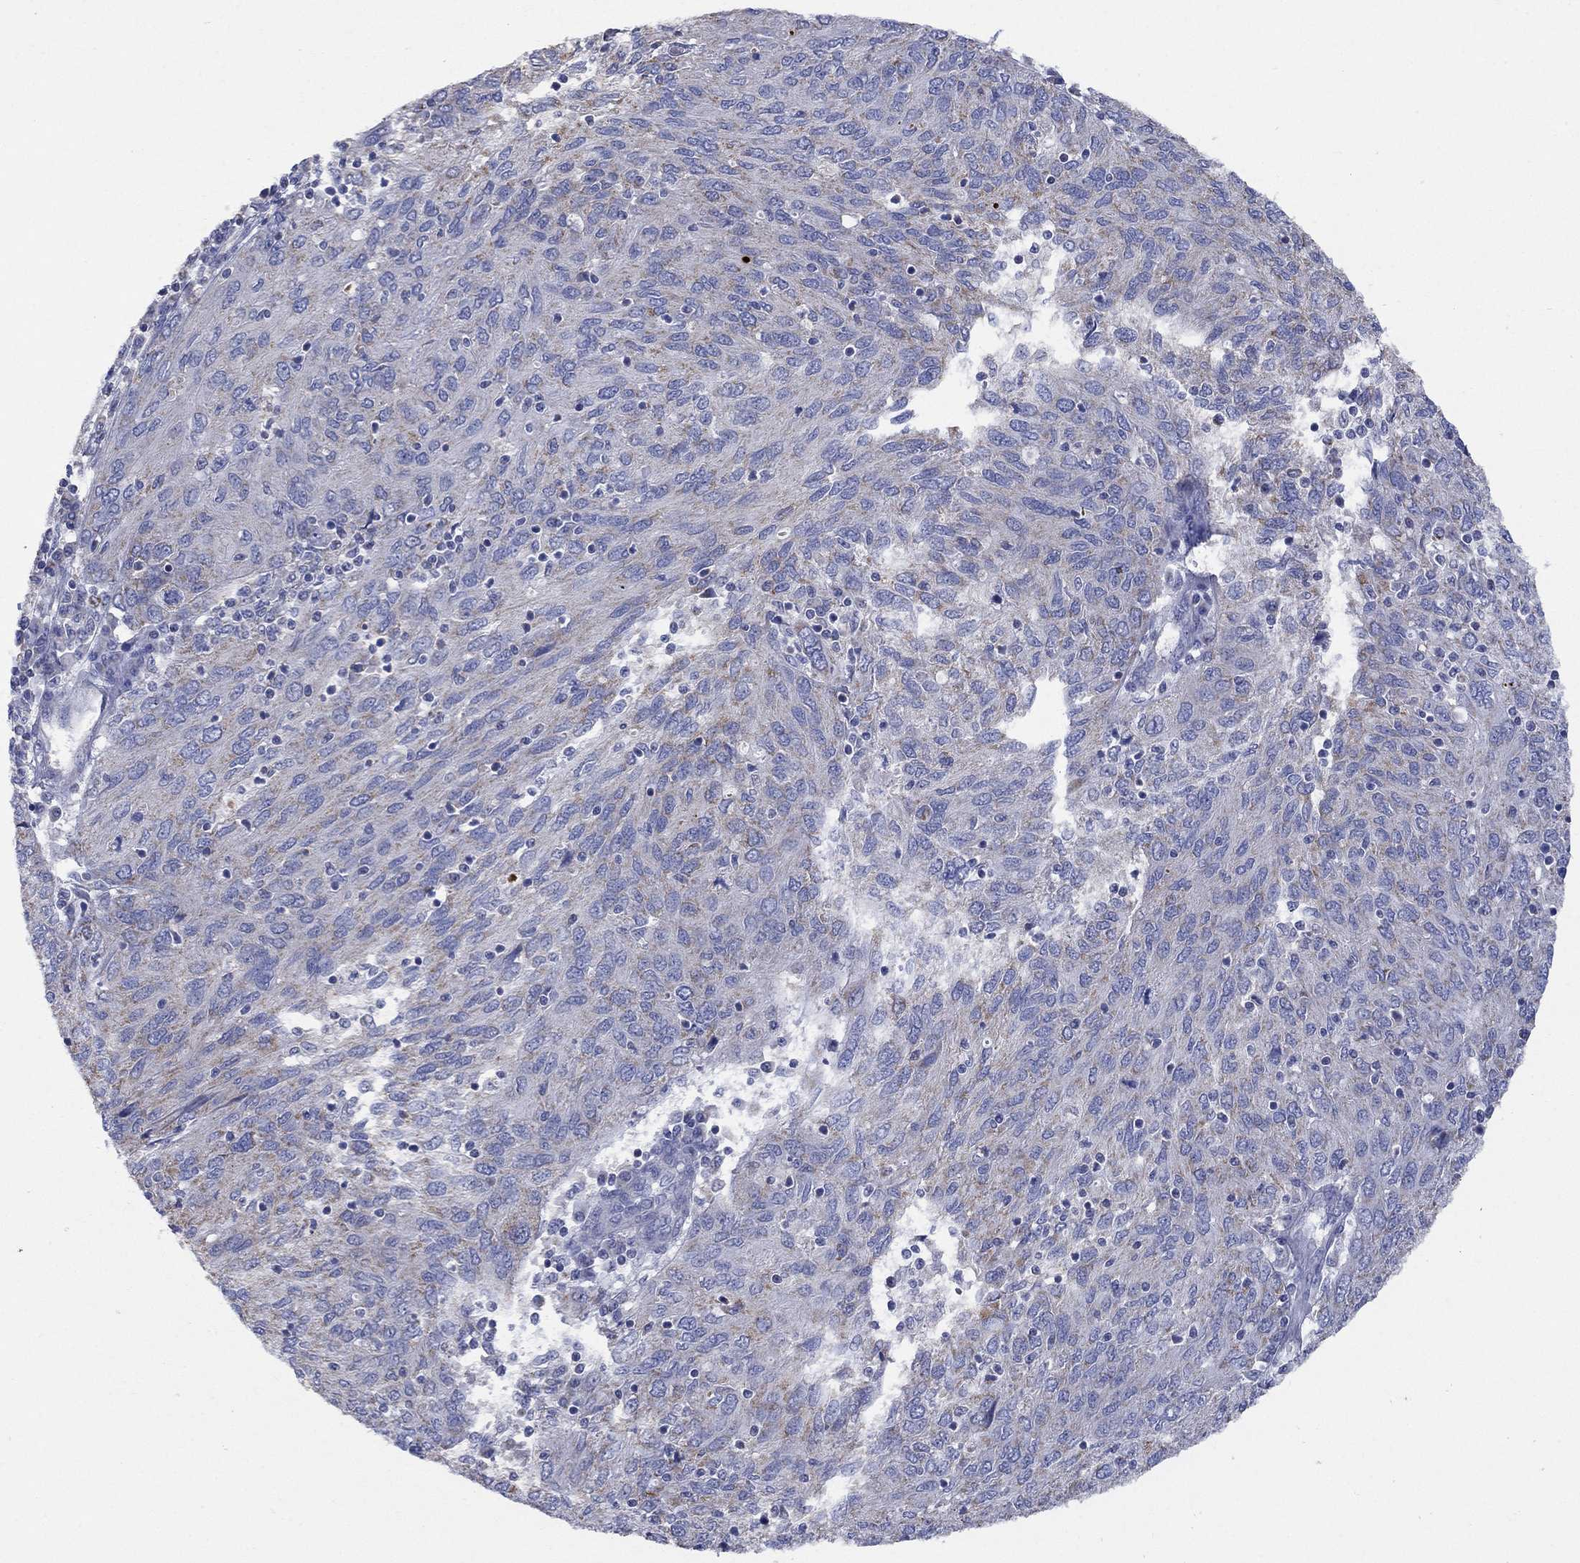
{"staining": {"intensity": "weak", "quantity": "25%-75%", "location": "cytoplasmic/membranous"}, "tissue": "ovarian cancer", "cell_type": "Tumor cells", "image_type": "cancer", "snomed": [{"axis": "morphology", "description": "Carcinoma, endometroid"}, {"axis": "topography", "description": "Ovary"}], "caption": "Immunohistochemical staining of human ovarian cancer shows weak cytoplasmic/membranous protein expression in approximately 25%-75% of tumor cells. (DAB IHC with brightfield microscopy, high magnification).", "gene": "CLVS1", "patient": {"sex": "female", "age": 50}}